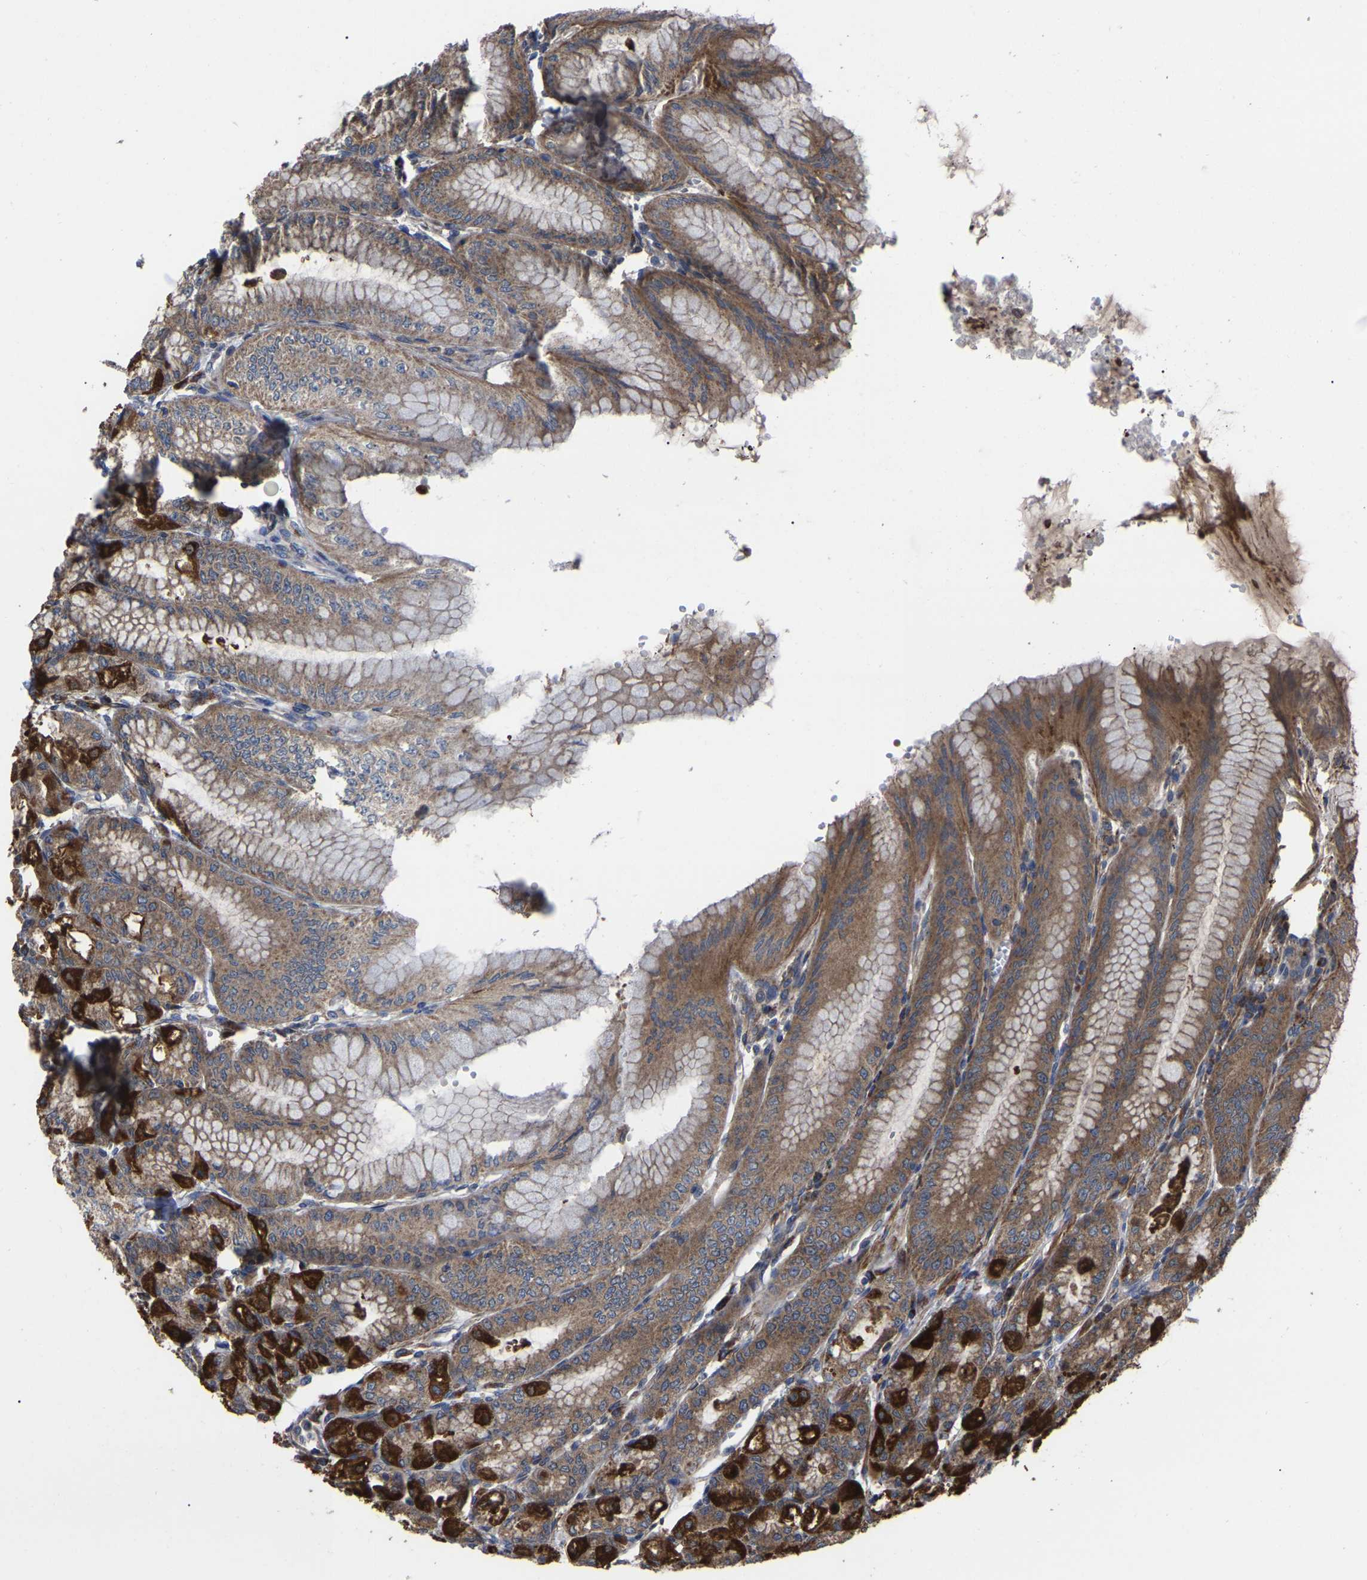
{"staining": {"intensity": "strong", "quantity": "25%-75%", "location": "cytoplasmic/membranous"}, "tissue": "stomach", "cell_type": "Glandular cells", "image_type": "normal", "snomed": [{"axis": "morphology", "description": "Normal tissue, NOS"}, {"axis": "topography", "description": "Stomach, lower"}], "caption": "Protein expression by immunohistochemistry (IHC) exhibits strong cytoplasmic/membranous staining in about 25%-75% of glandular cells in unremarkable stomach. The protein is shown in brown color, while the nuclei are stained blue.", "gene": "GCC1", "patient": {"sex": "male", "age": 71}}